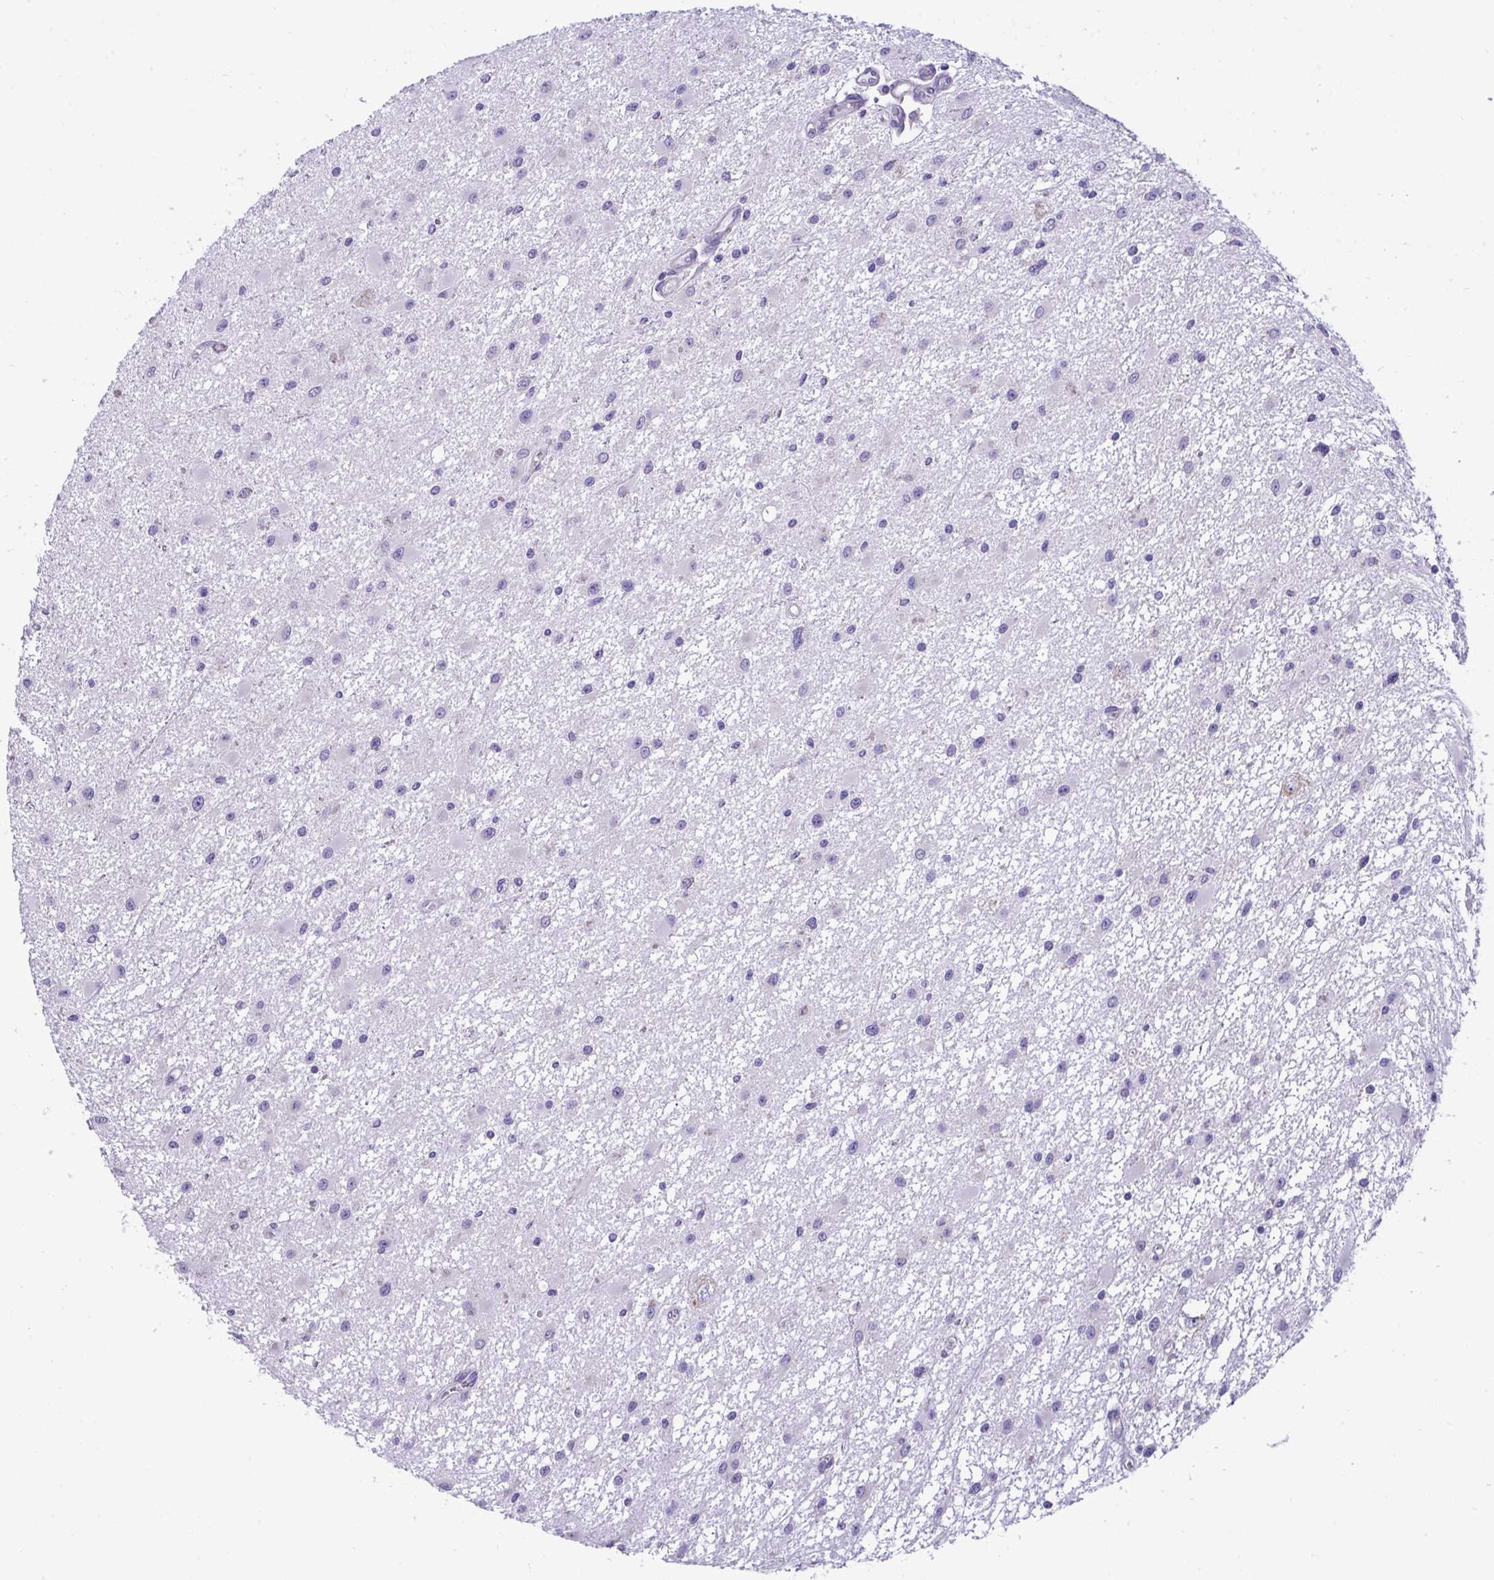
{"staining": {"intensity": "negative", "quantity": "none", "location": "none"}, "tissue": "glioma", "cell_type": "Tumor cells", "image_type": "cancer", "snomed": [{"axis": "morphology", "description": "Glioma, malignant, High grade"}, {"axis": "topography", "description": "Brain"}], "caption": "DAB immunohistochemical staining of human glioma displays no significant positivity in tumor cells.", "gene": "RPL7", "patient": {"sex": "male", "age": 54}}